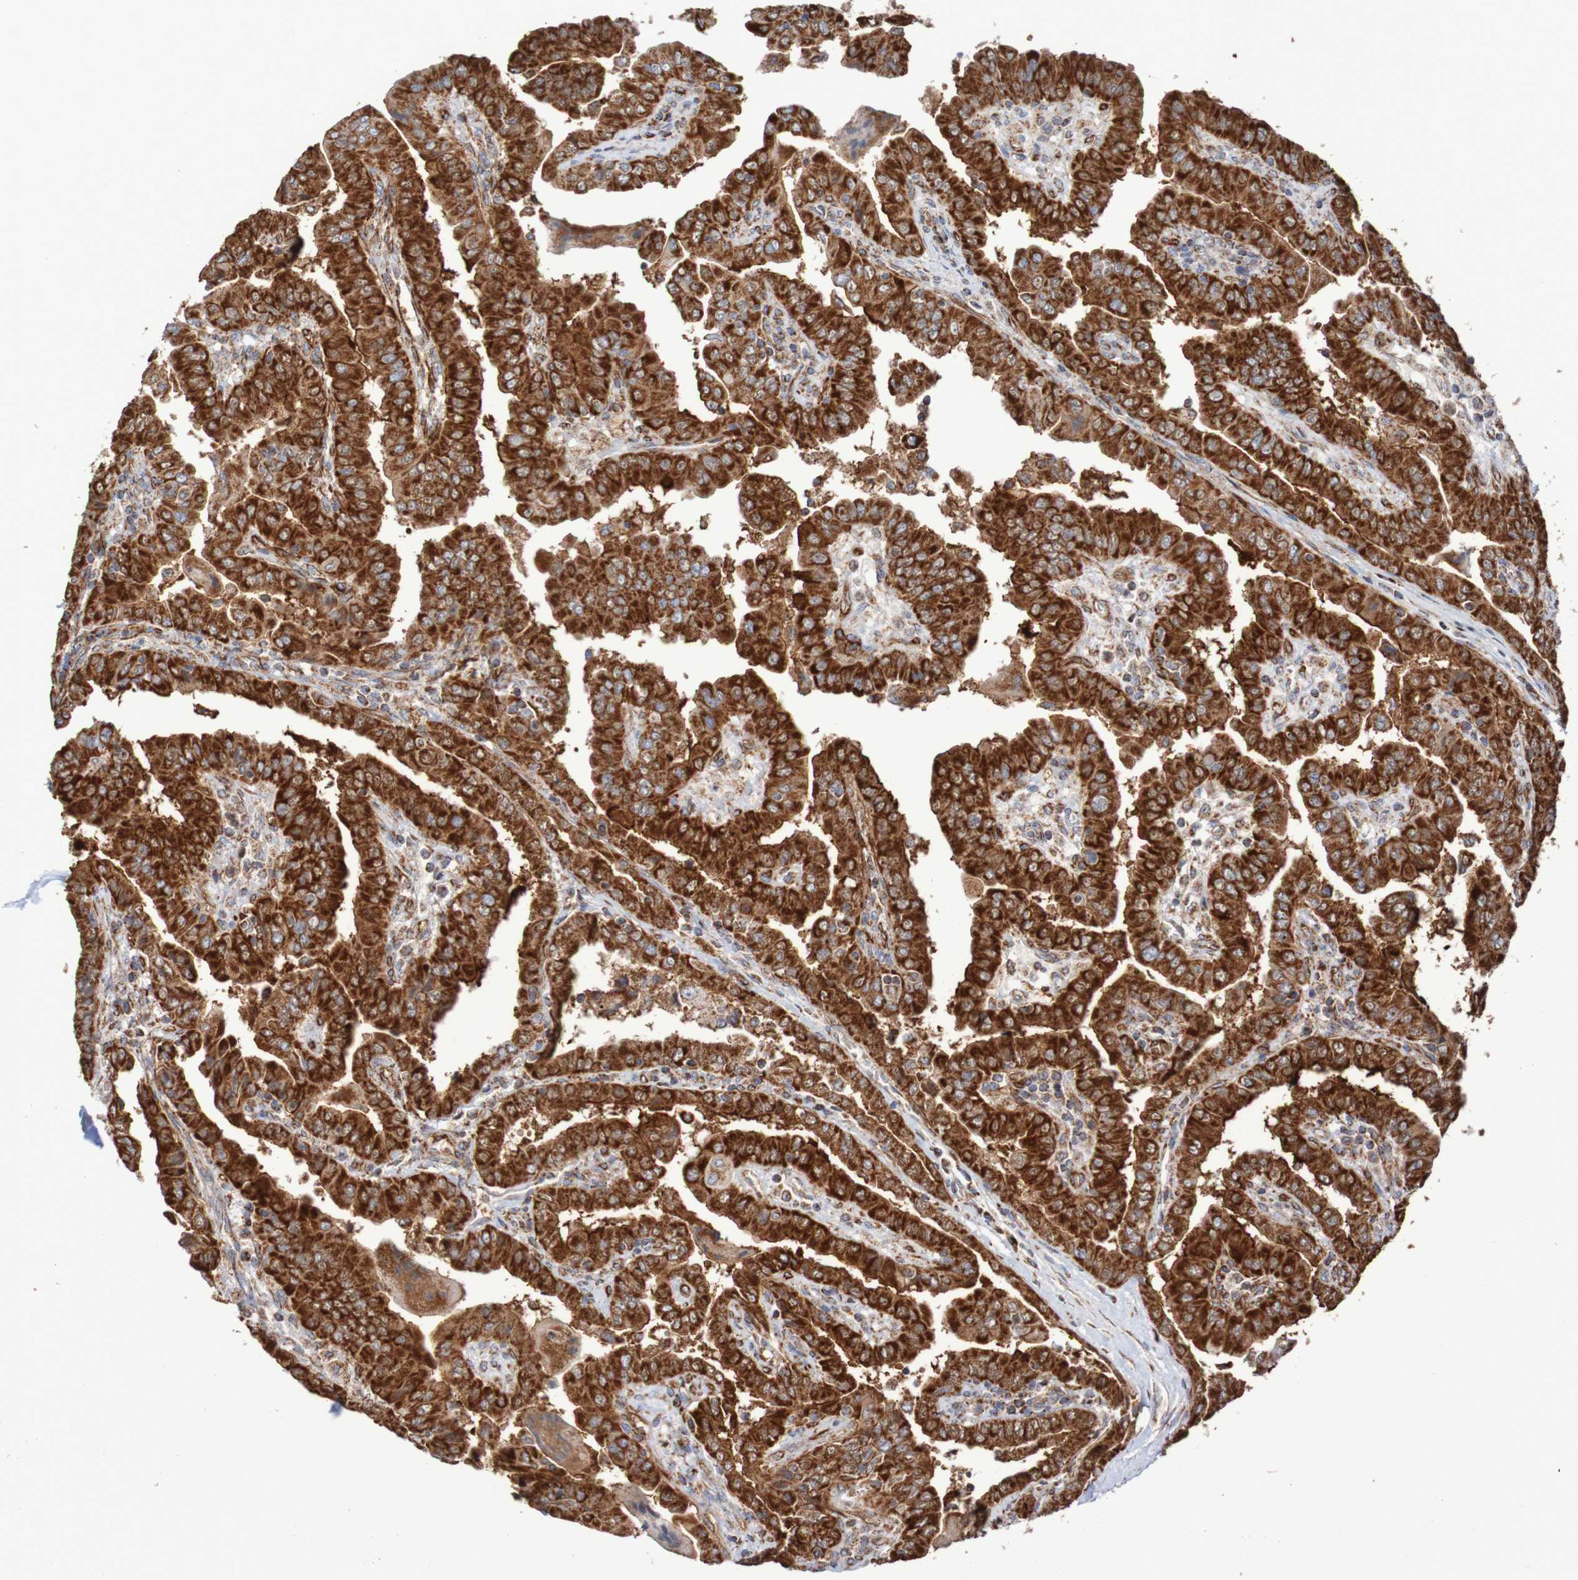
{"staining": {"intensity": "strong", "quantity": ">75%", "location": "cytoplasmic/membranous"}, "tissue": "thyroid cancer", "cell_type": "Tumor cells", "image_type": "cancer", "snomed": [{"axis": "morphology", "description": "Papillary adenocarcinoma, NOS"}, {"axis": "topography", "description": "Thyroid gland"}], "caption": "A high amount of strong cytoplasmic/membranous positivity is identified in about >75% of tumor cells in papillary adenocarcinoma (thyroid) tissue.", "gene": "MMEL1", "patient": {"sex": "male", "age": 33}}